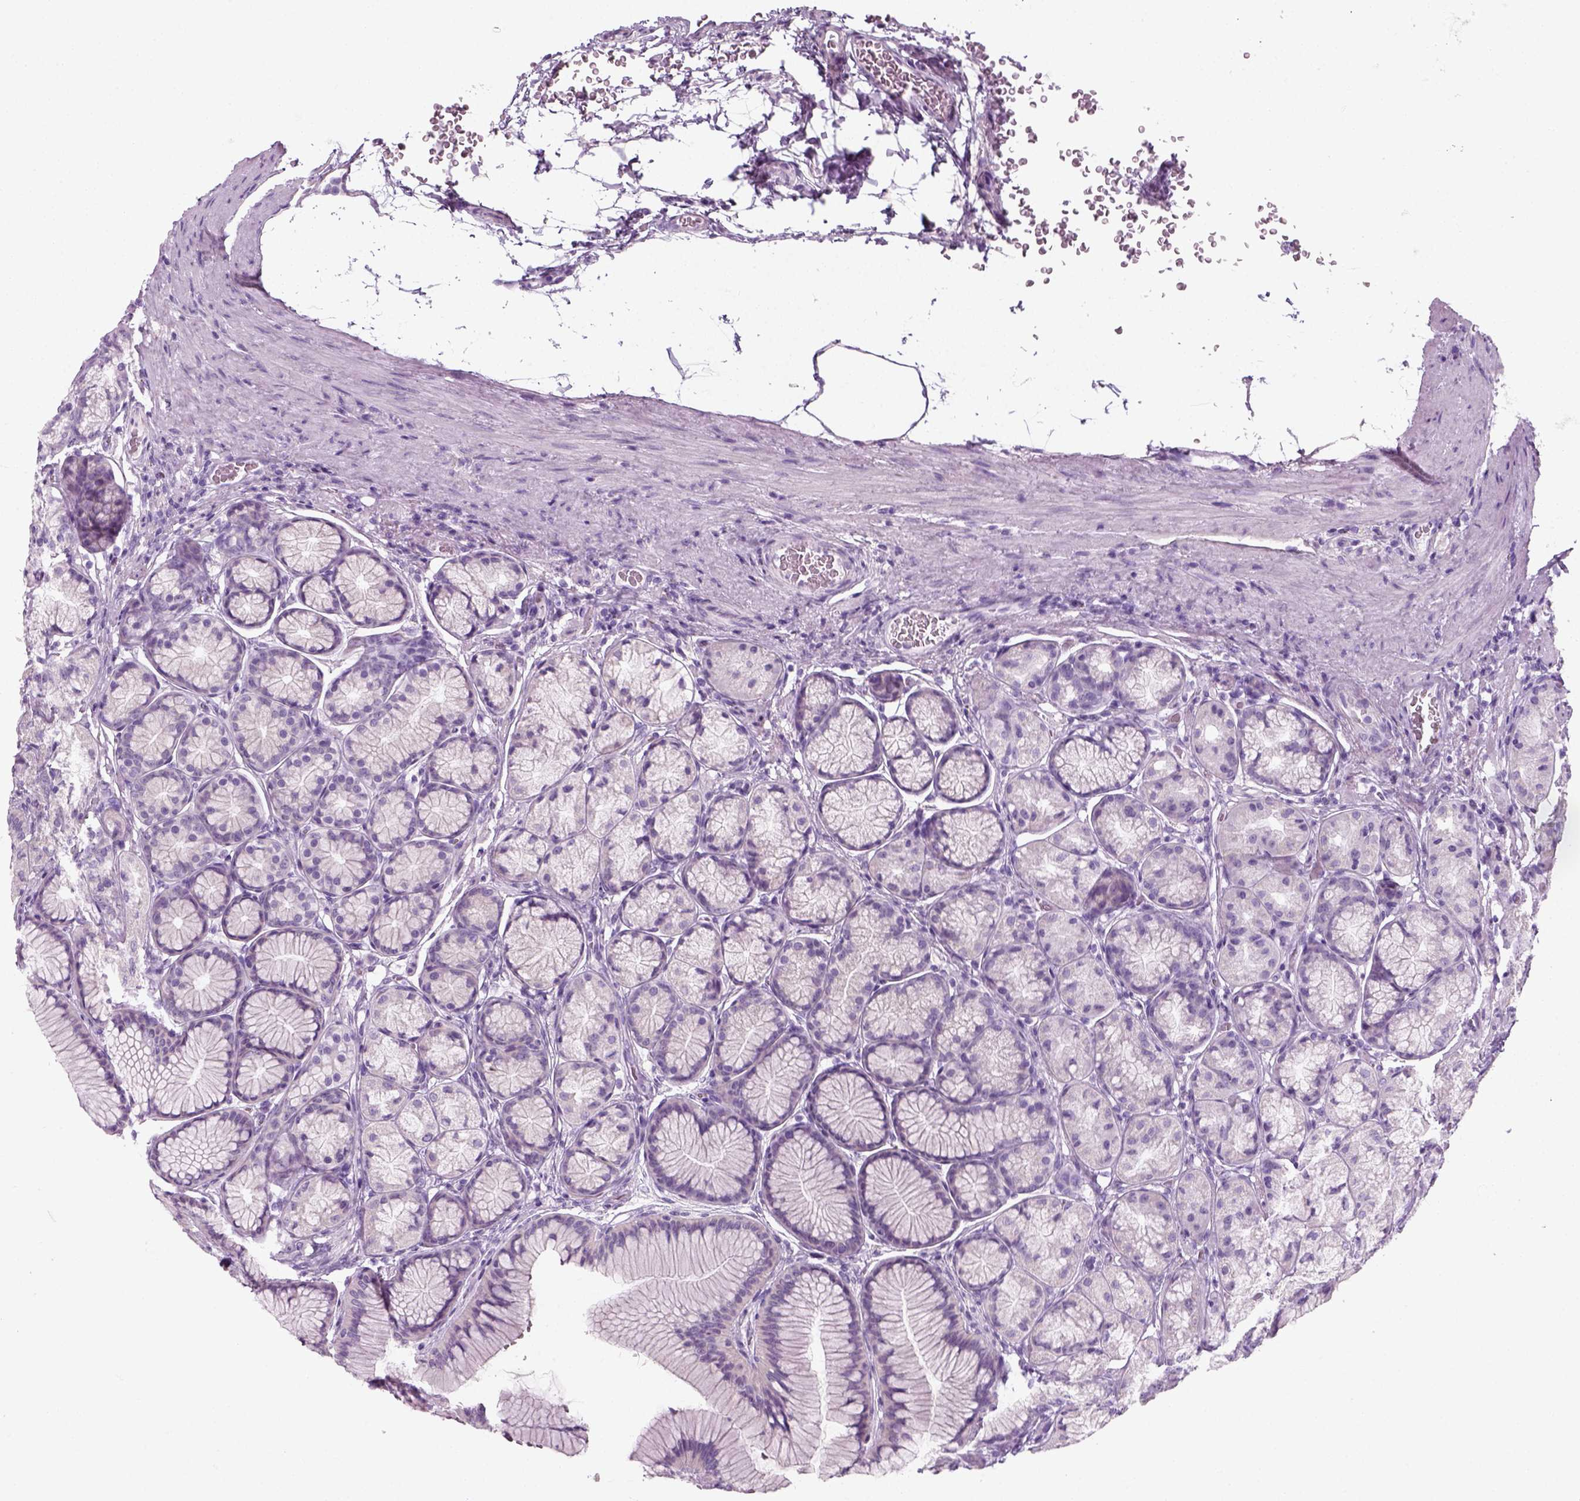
{"staining": {"intensity": "negative", "quantity": "none", "location": "none"}, "tissue": "stomach", "cell_type": "Glandular cells", "image_type": "normal", "snomed": [{"axis": "morphology", "description": "Normal tissue, NOS"}, {"axis": "morphology", "description": "Adenocarcinoma, NOS"}, {"axis": "morphology", "description": "Adenocarcinoma, High grade"}, {"axis": "topography", "description": "Stomach, upper"}, {"axis": "topography", "description": "Stomach"}], "caption": "Unremarkable stomach was stained to show a protein in brown. There is no significant staining in glandular cells. (DAB immunohistochemistry visualized using brightfield microscopy, high magnification).", "gene": "SLC12A5", "patient": {"sex": "female", "age": 65}}